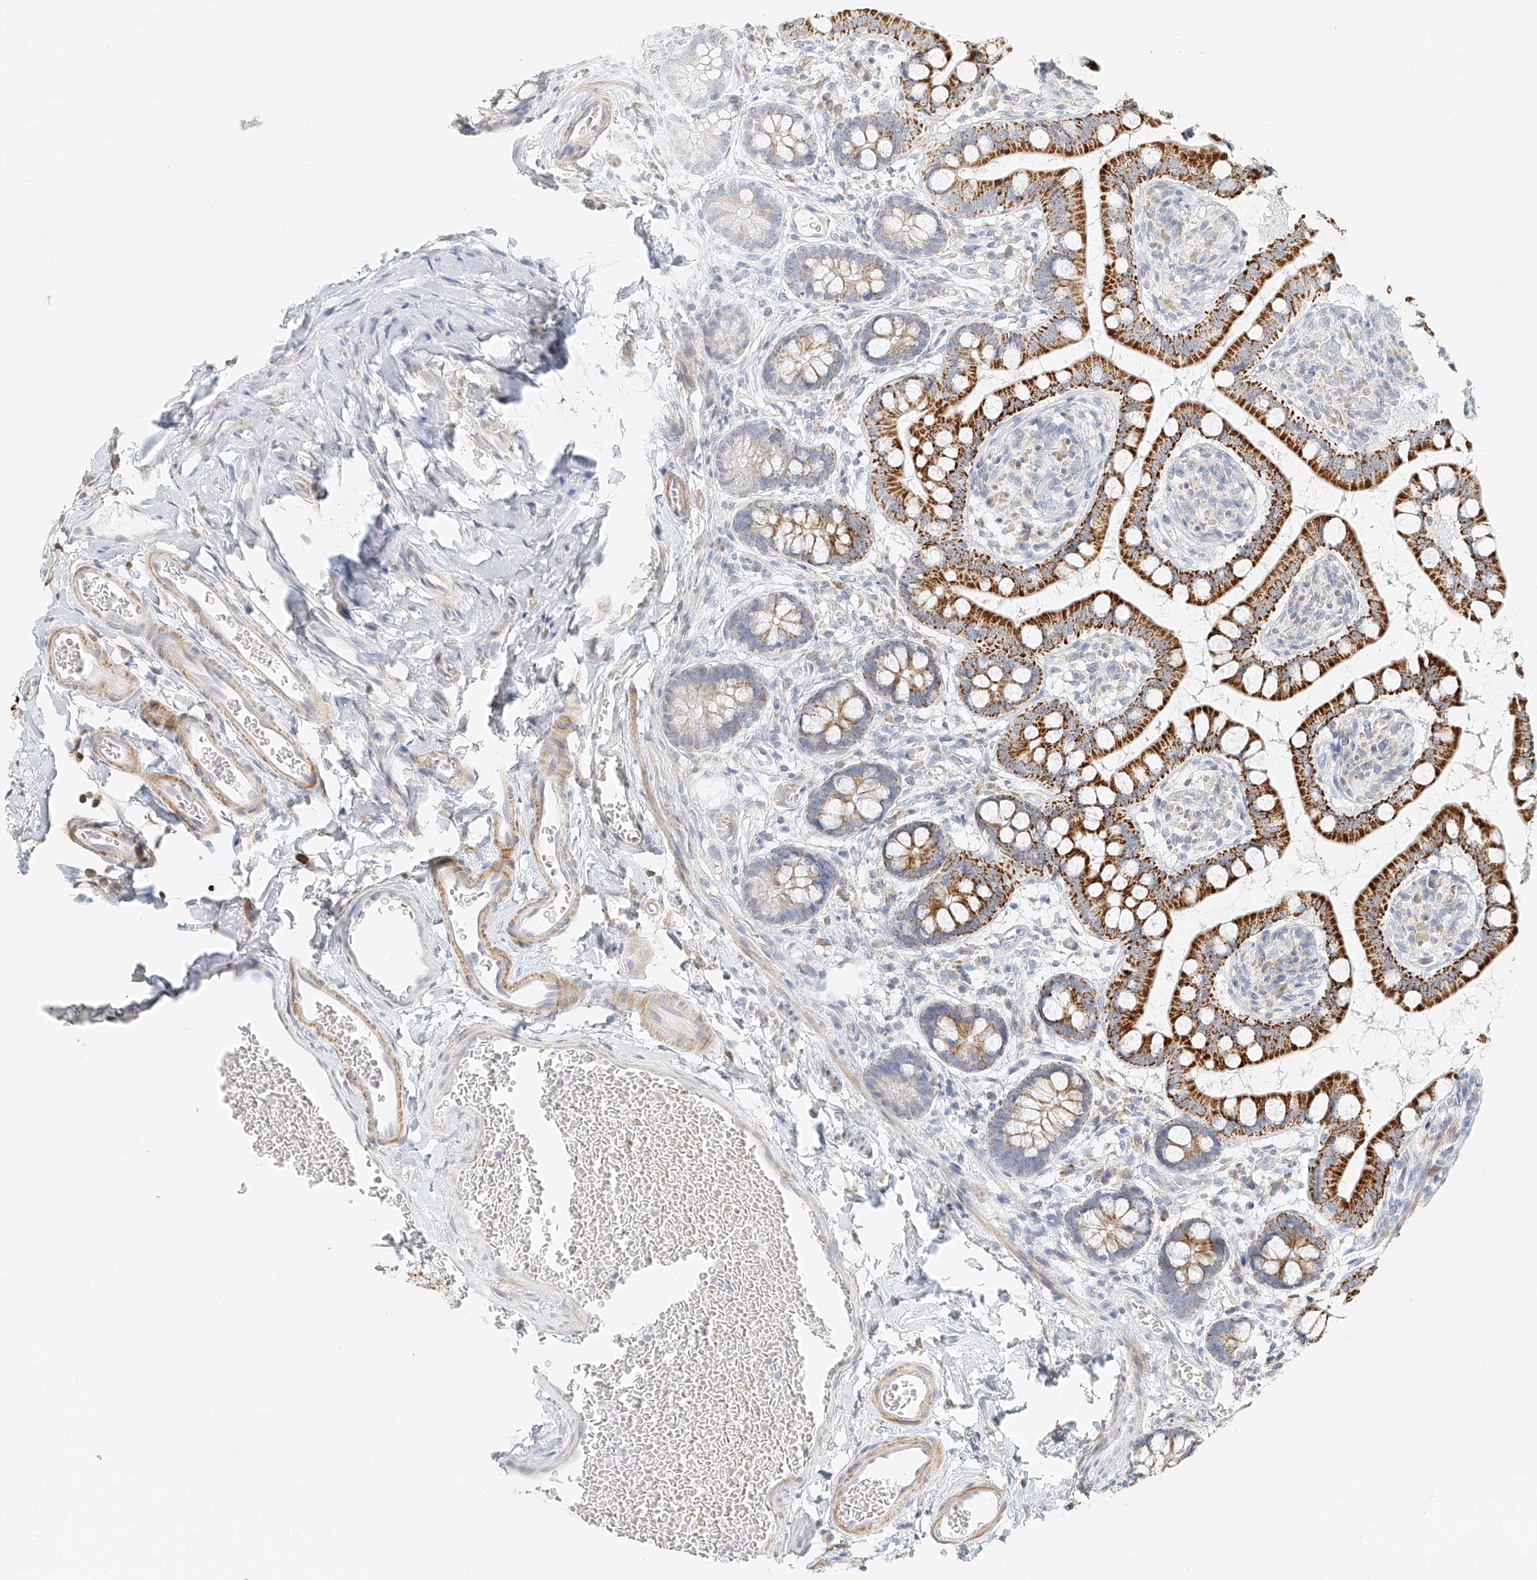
{"staining": {"intensity": "strong", "quantity": "25%-75%", "location": "cytoplasmic/membranous"}, "tissue": "small intestine", "cell_type": "Glandular cells", "image_type": "normal", "snomed": [{"axis": "morphology", "description": "Normal tissue, NOS"}, {"axis": "topography", "description": "Small intestine"}], "caption": "Small intestine stained with a protein marker shows strong staining in glandular cells.", "gene": "CXorf58", "patient": {"sex": "male", "age": 52}}